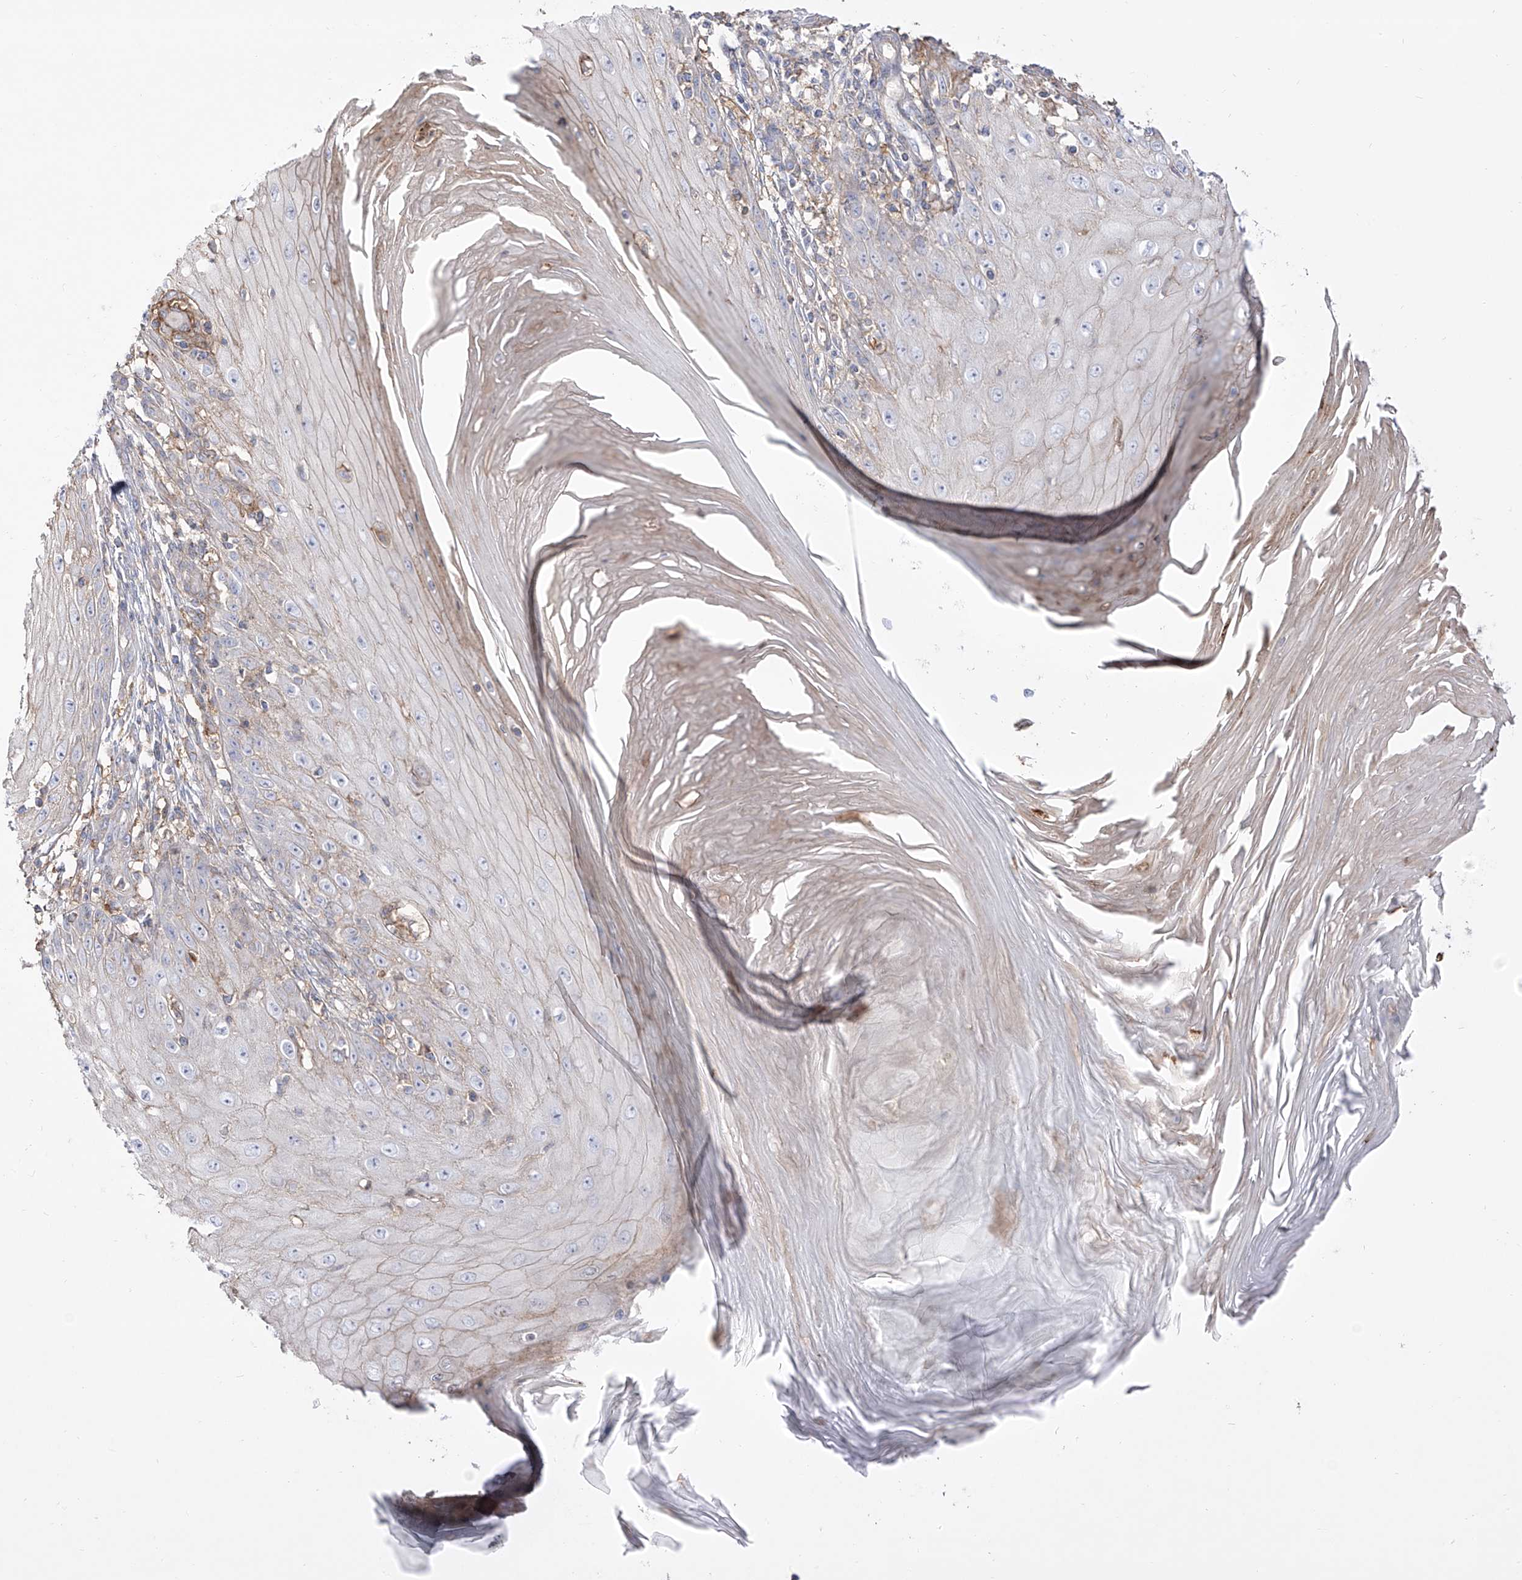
{"staining": {"intensity": "negative", "quantity": "none", "location": "none"}, "tissue": "skin cancer", "cell_type": "Tumor cells", "image_type": "cancer", "snomed": [{"axis": "morphology", "description": "Squamous cell carcinoma, NOS"}, {"axis": "topography", "description": "Skin"}], "caption": "IHC photomicrograph of neoplastic tissue: human squamous cell carcinoma (skin) stained with DAB (3,3'-diaminobenzidine) shows no significant protein staining in tumor cells.", "gene": "ZGRF1", "patient": {"sex": "female", "age": 73}}